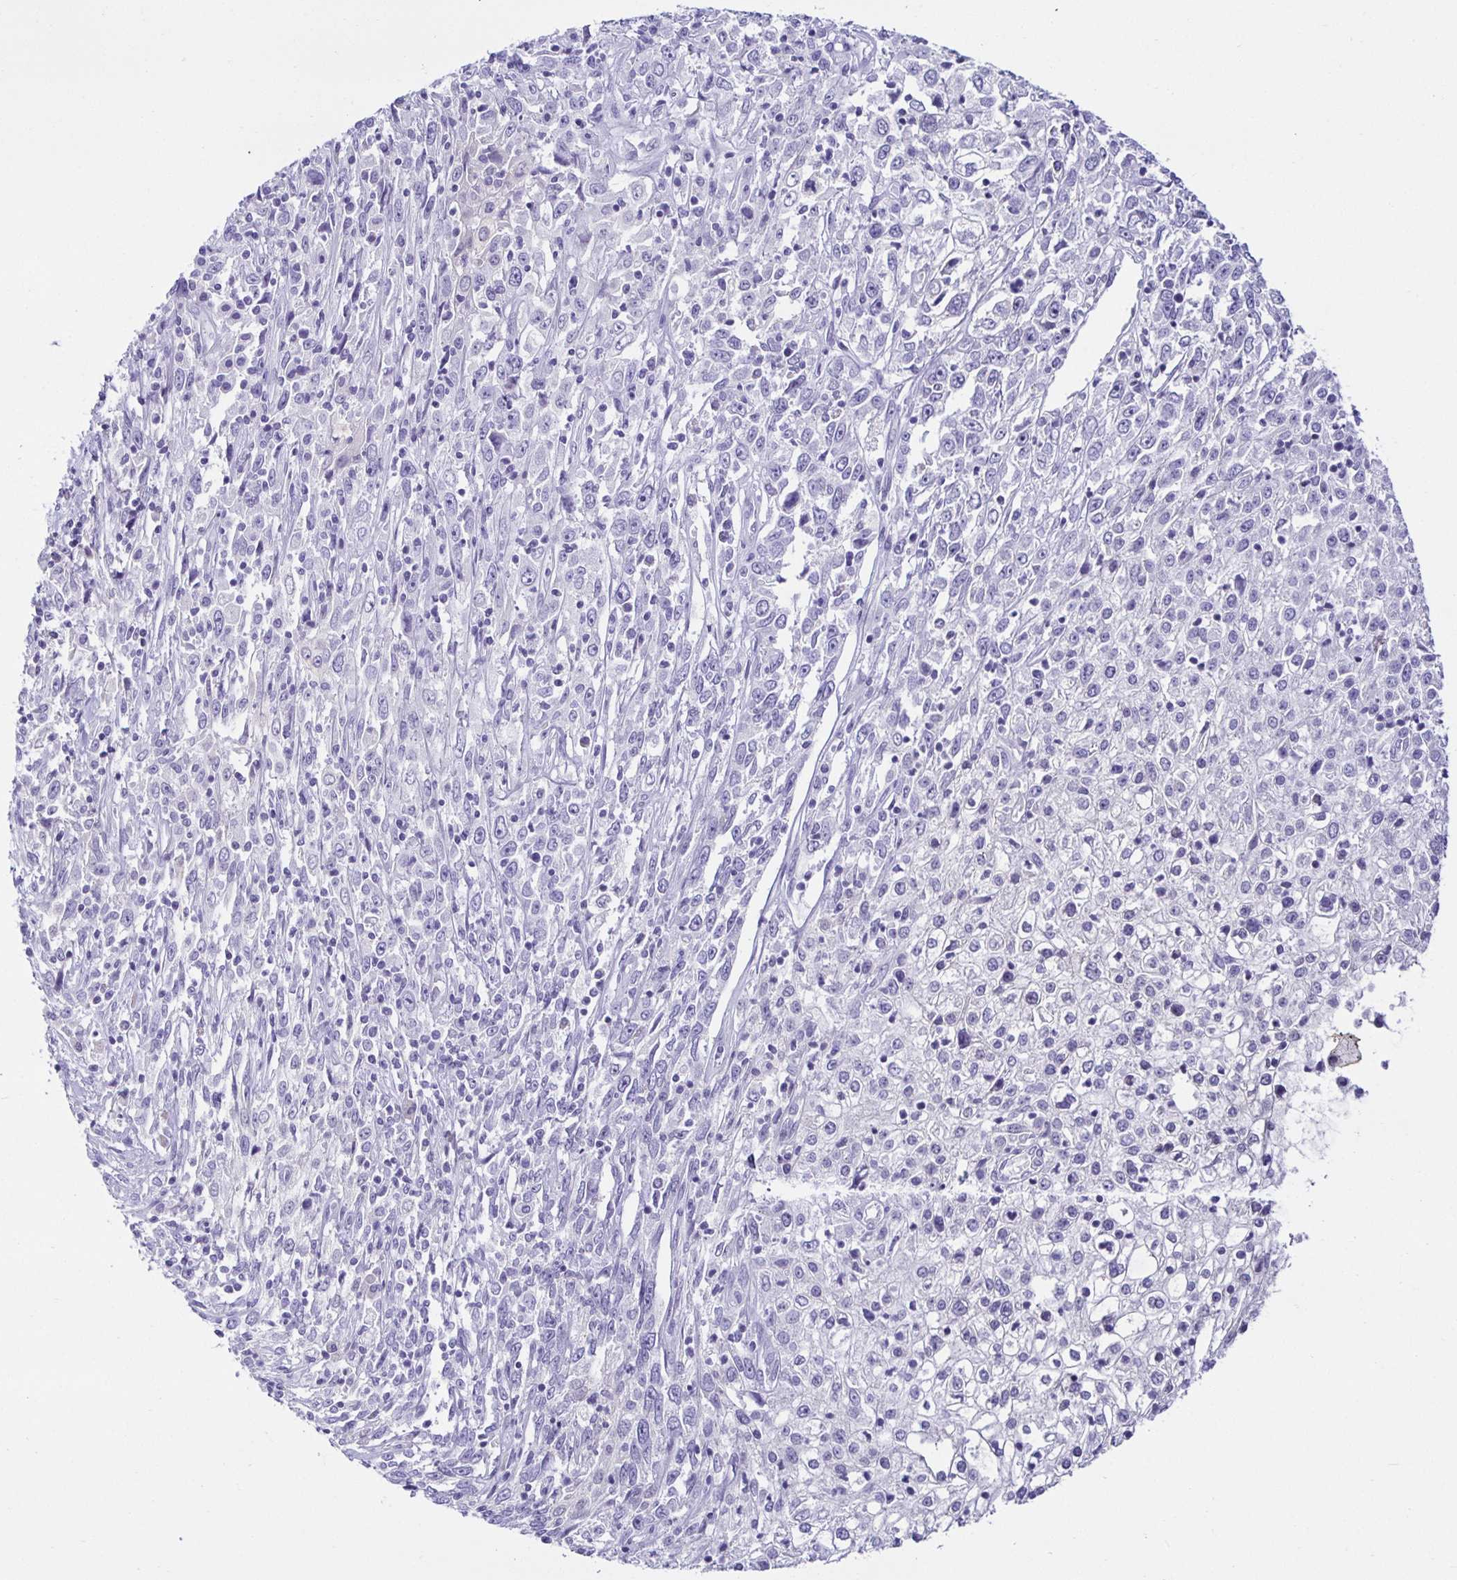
{"staining": {"intensity": "negative", "quantity": "none", "location": "none"}, "tissue": "cervical cancer", "cell_type": "Tumor cells", "image_type": "cancer", "snomed": [{"axis": "morphology", "description": "Adenocarcinoma, NOS"}, {"axis": "topography", "description": "Cervix"}], "caption": "Protein analysis of cervical cancer (adenocarcinoma) exhibits no significant positivity in tumor cells.", "gene": "MON2", "patient": {"sex": "female", "age": 40}}